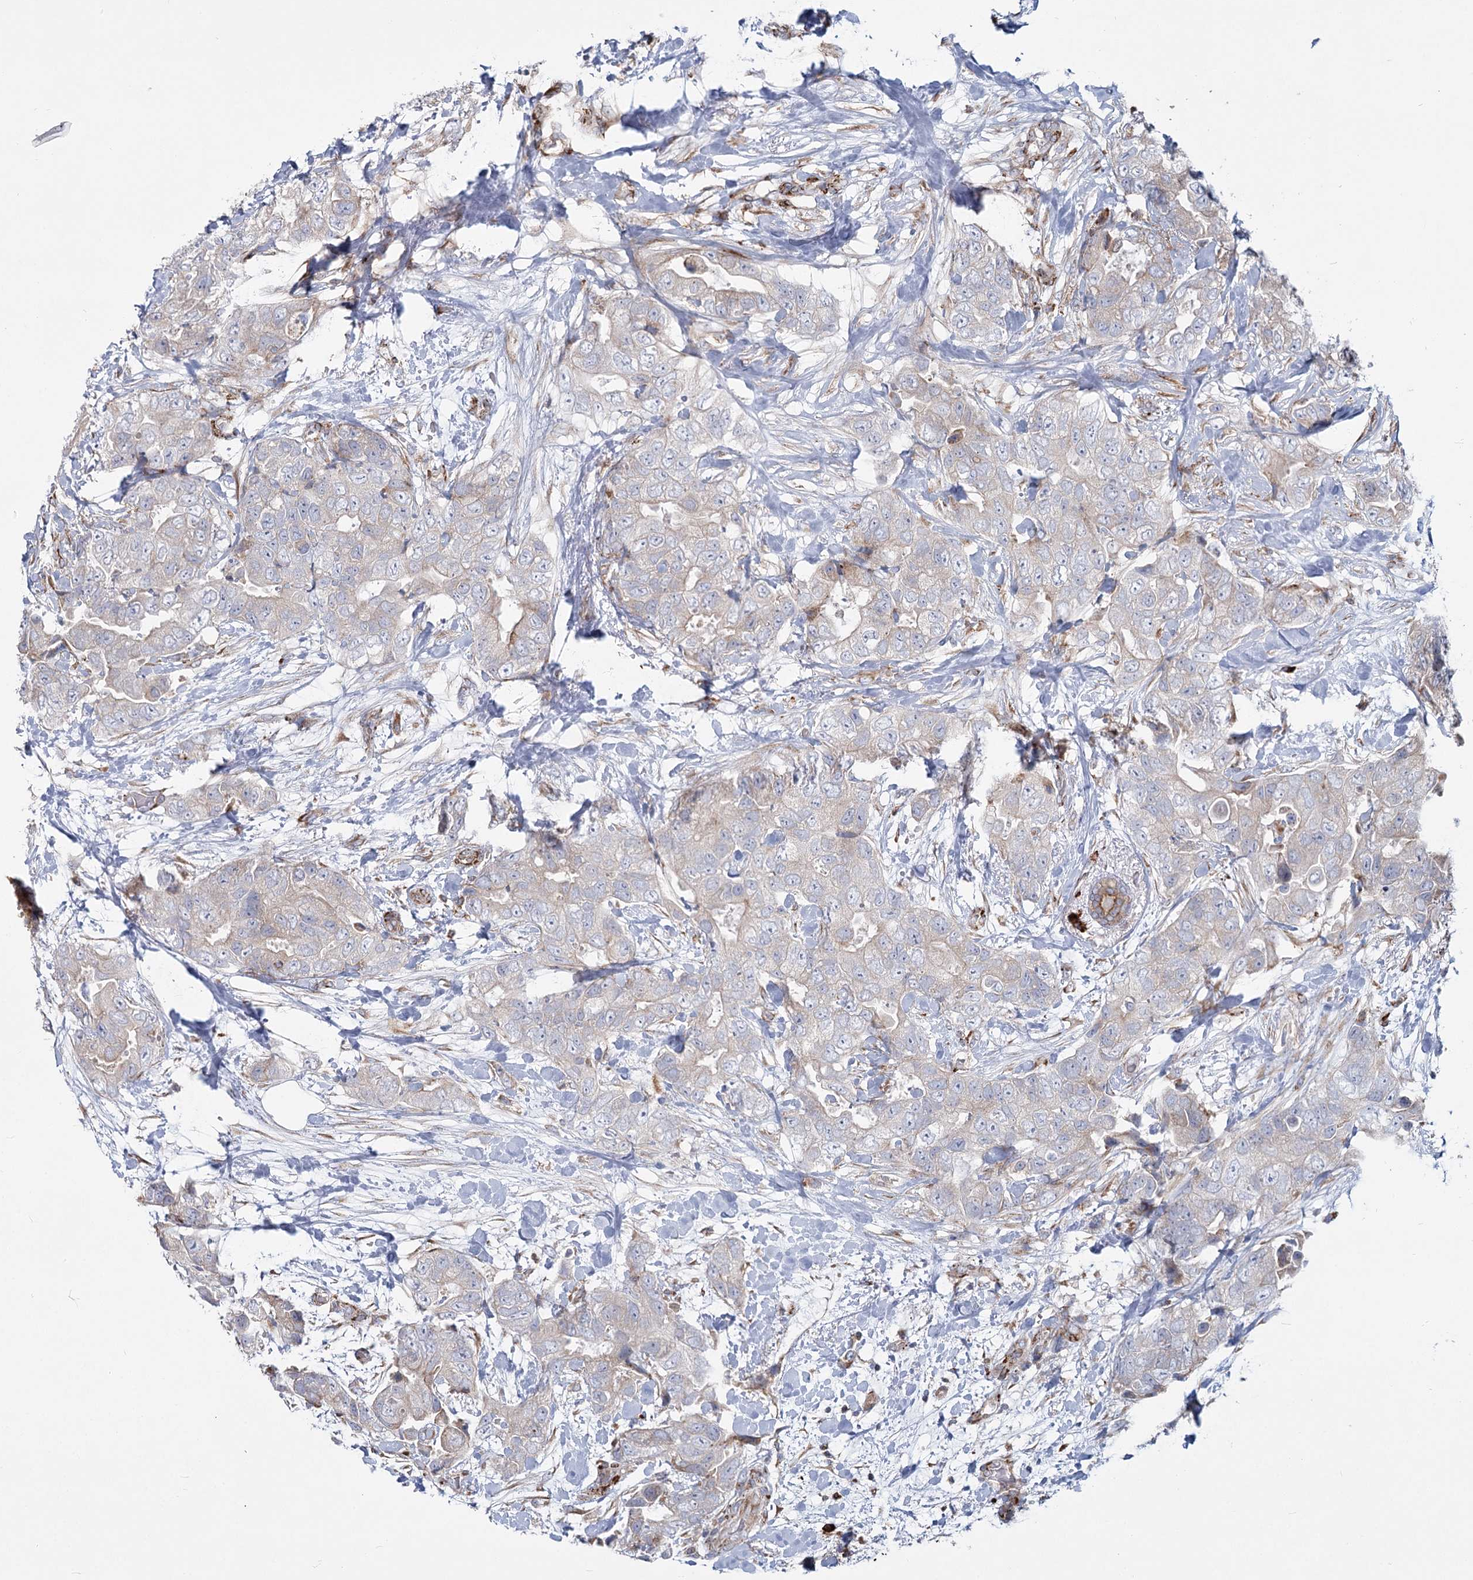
{"staining": {"intensity": "negative", "quantity": "none", "location": "none"}, "tissue": "breast cancer", "cell_type": "Tumor cells", "image_type": "cancer", "snomed": [{"axis": "morphology", "description": "Duct carcinoma"}, {"axis": "topography", "description": "Breast"}], "caption": "The image displays no staining of tumor cells in invasive ductal carcinoma (breast).", "gene": "POGLUT1", "patient": {"sex": "female", "age": 62}}